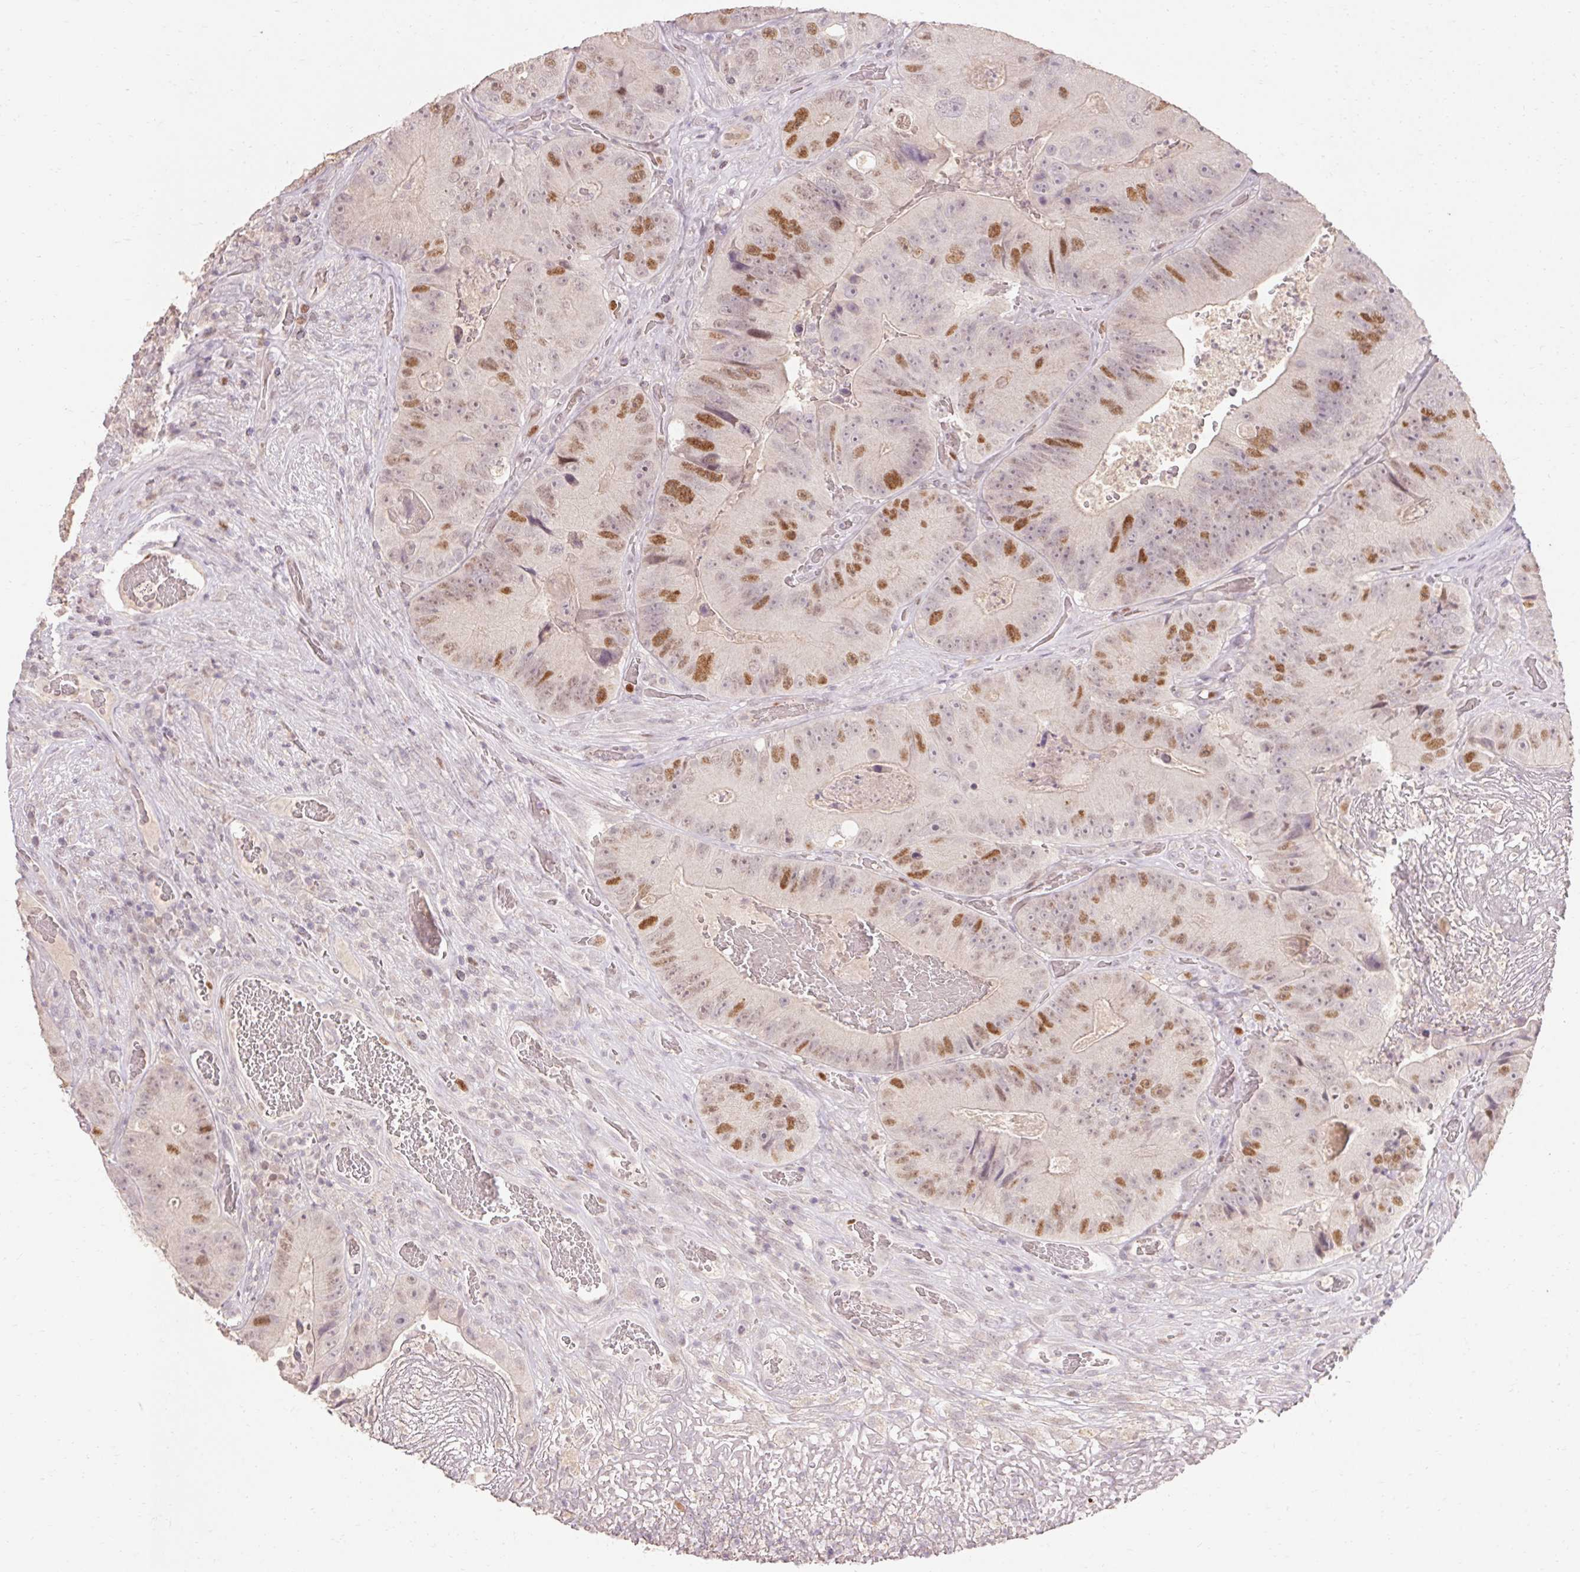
{"staining": {"intensity": "moderate", "quantity": "25%-75%", "location": "nuclear"}, "tissue": "colorectal cancer", "cell_type": "Tumor cells", "image_type": "cancer", "snomed": [{"axis": "morphology", "description": "Adenocarcinoma, NOS"}, {"axis": "topography", "description": "Colon"}], "caption": "Colorectal adenocarcinoma was stained to show a protein in brown. There is medium levels of moderate nuclear staining in about 25%-75% of tumor cells. Using DAB (brown) and hematoxylin (blue) stains, captured at high magnification using brightfield microscopy.", "gene": "SKP2", "patient": {"sex": "female", "age": 86}}